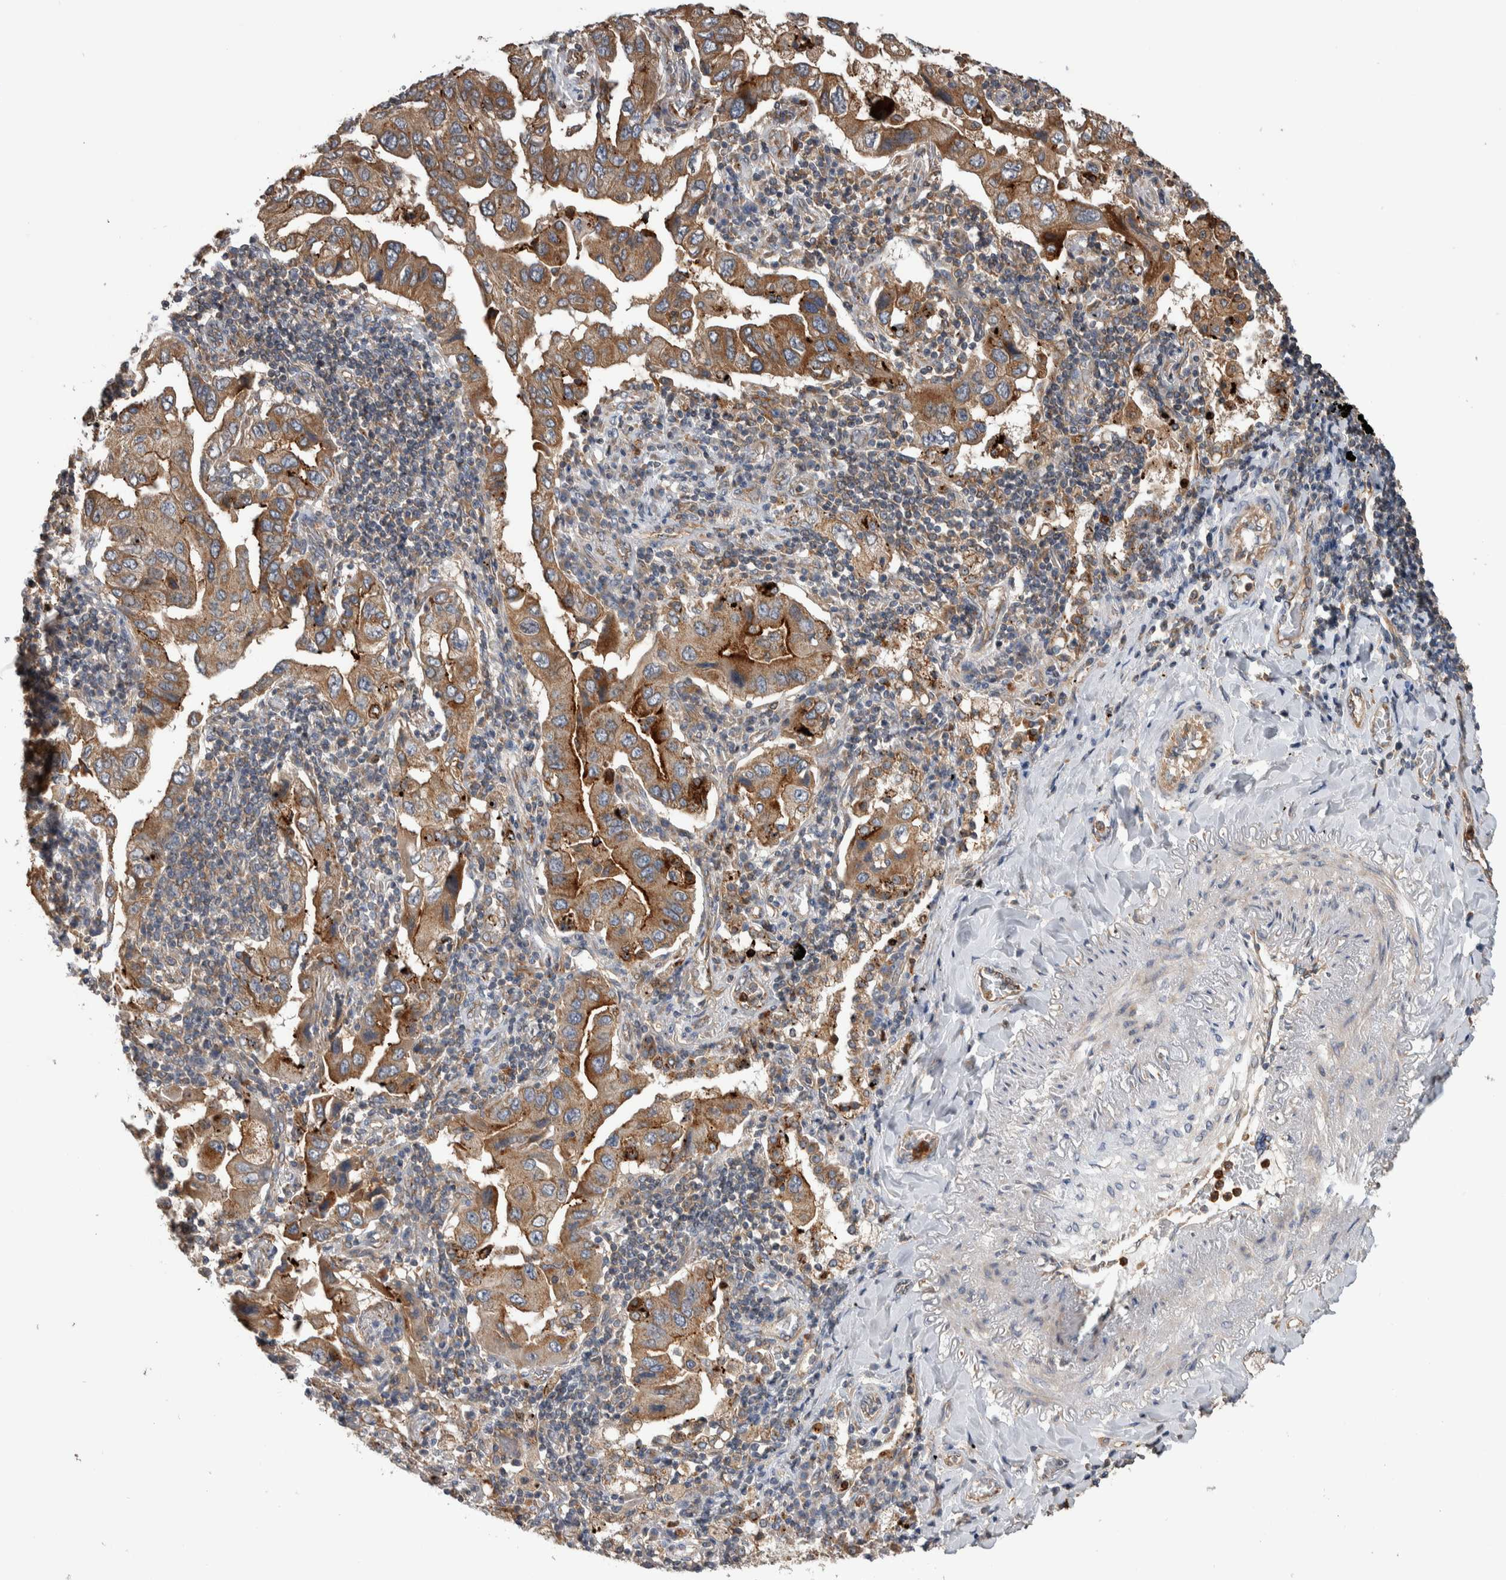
{"staining": {"intensity": "moderate", "quantity": ">75%", "location": "cytoplasmic/membranous"}, "tissue": "lung cancer", "cell_type": "Tumor cells", "image_type": "cancer", "snomed": [{"axis": "morphology", "description": "Adenocarcinoma, NOS"}, {"axis": "topography", "description": "Lung"}], "caption": "DAB immunohistochemical staining of human lung adenocarcinoma reveals moderate cytoplasmic/membranous protein positivity in about >75% of tumor cells.", "gene": "SDCBP", "patient": {"sex": "female", "age": 65}}